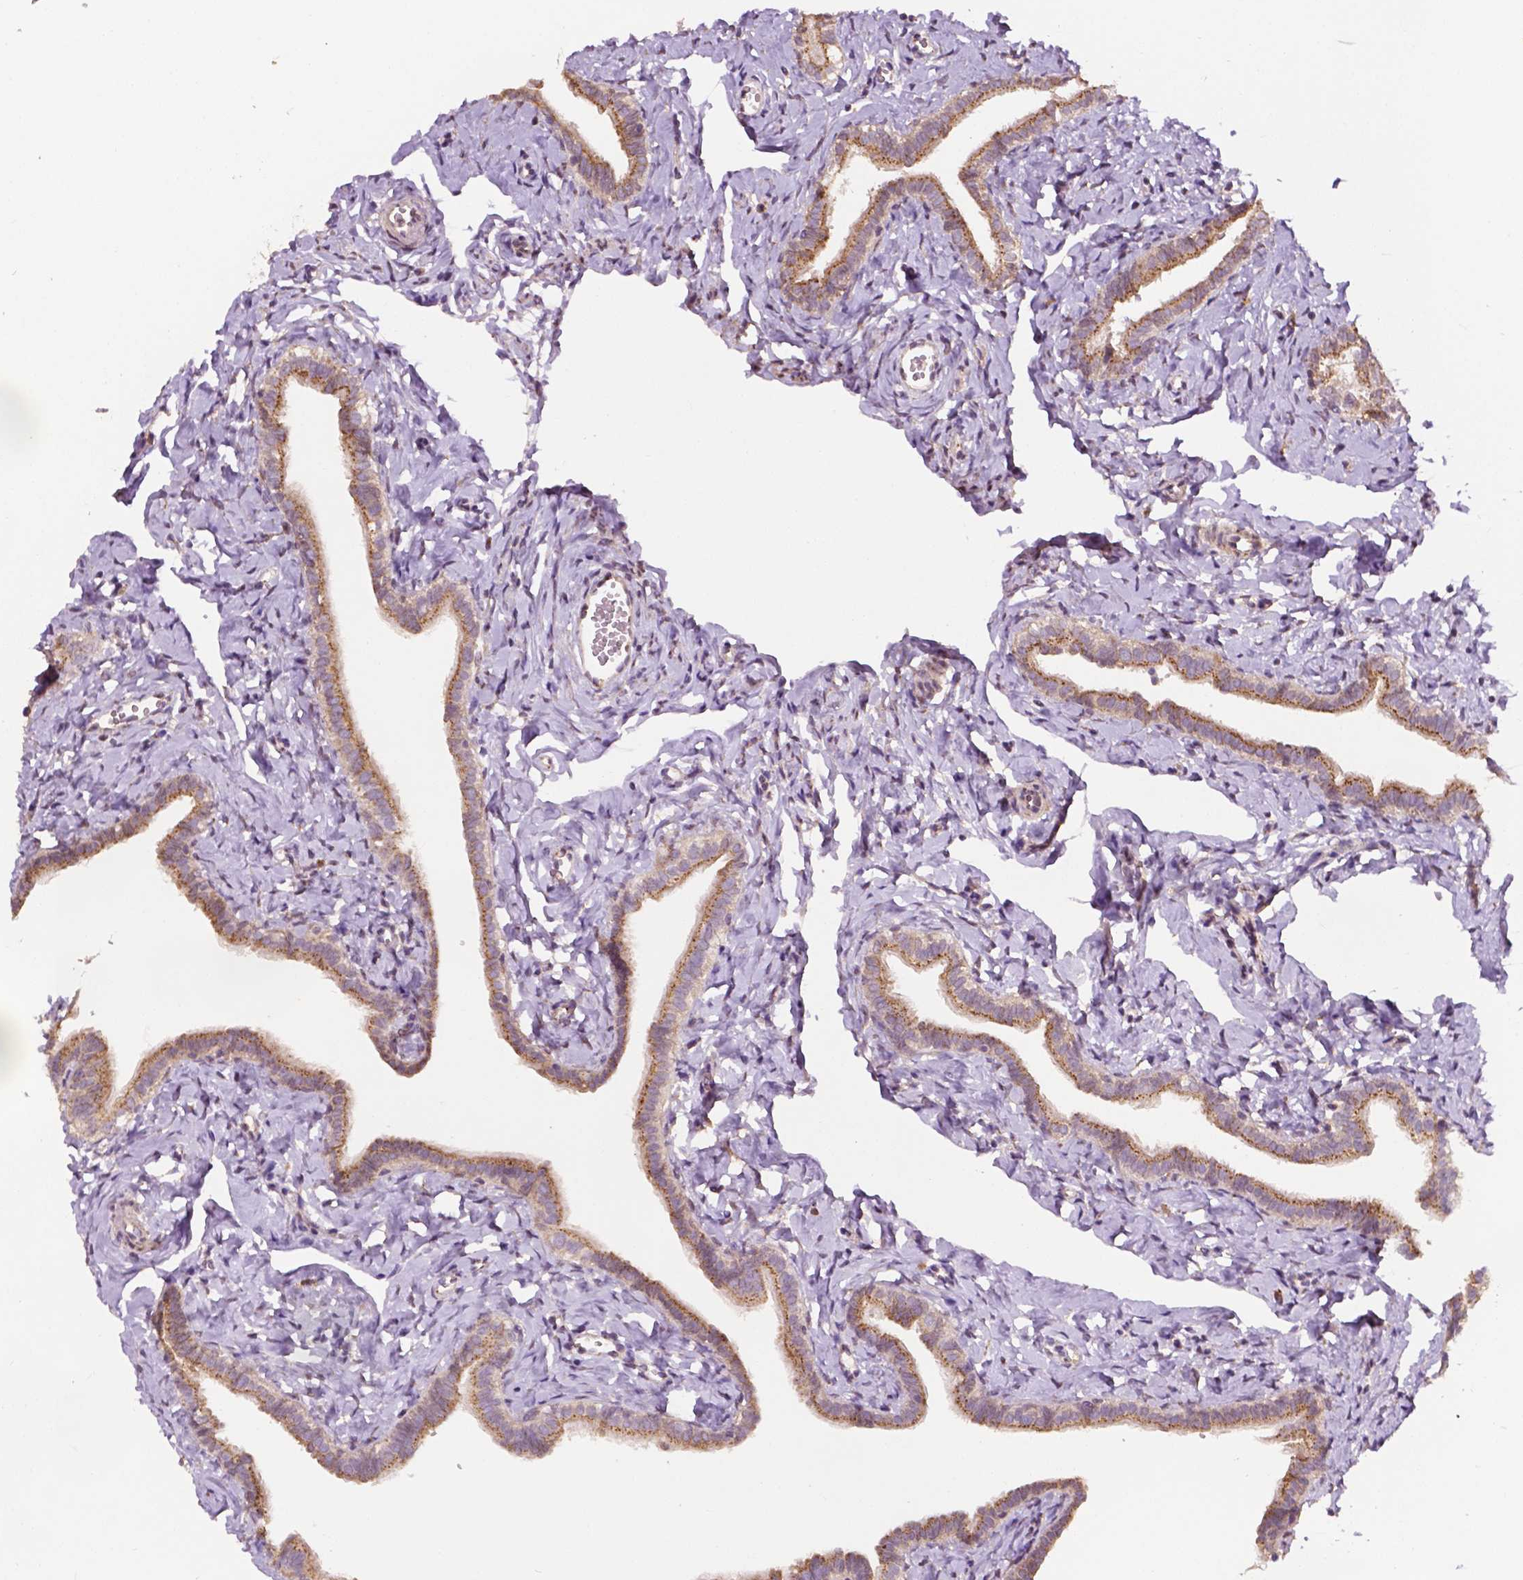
{"staining": {"intensity": "moderate", "quantity": ">75%", "location": "cytoplasmic/membranous"}, "tissue": "fallopian tube", "cell_type": "Glandular cells", "image_type": "normal", "snomed": [{"axis": "morphology", "description": "Normal tissue, NOS"}, {"axis": "topography", "description": "Fallopian tube"}], "caption": "Glandular cells demonstrate medium levels of moderate cytoplasmic/membranous positivity in about >75% of cells in benign human fallopian tube. The staining was performed using DAB (3,3'-diaminobenzidine), with brown indicating positive protein expression. Nuclei are stained blue with hematoxylin.", "gene": "EBAG9", "patient": {"sex": "female", "age": 41}}